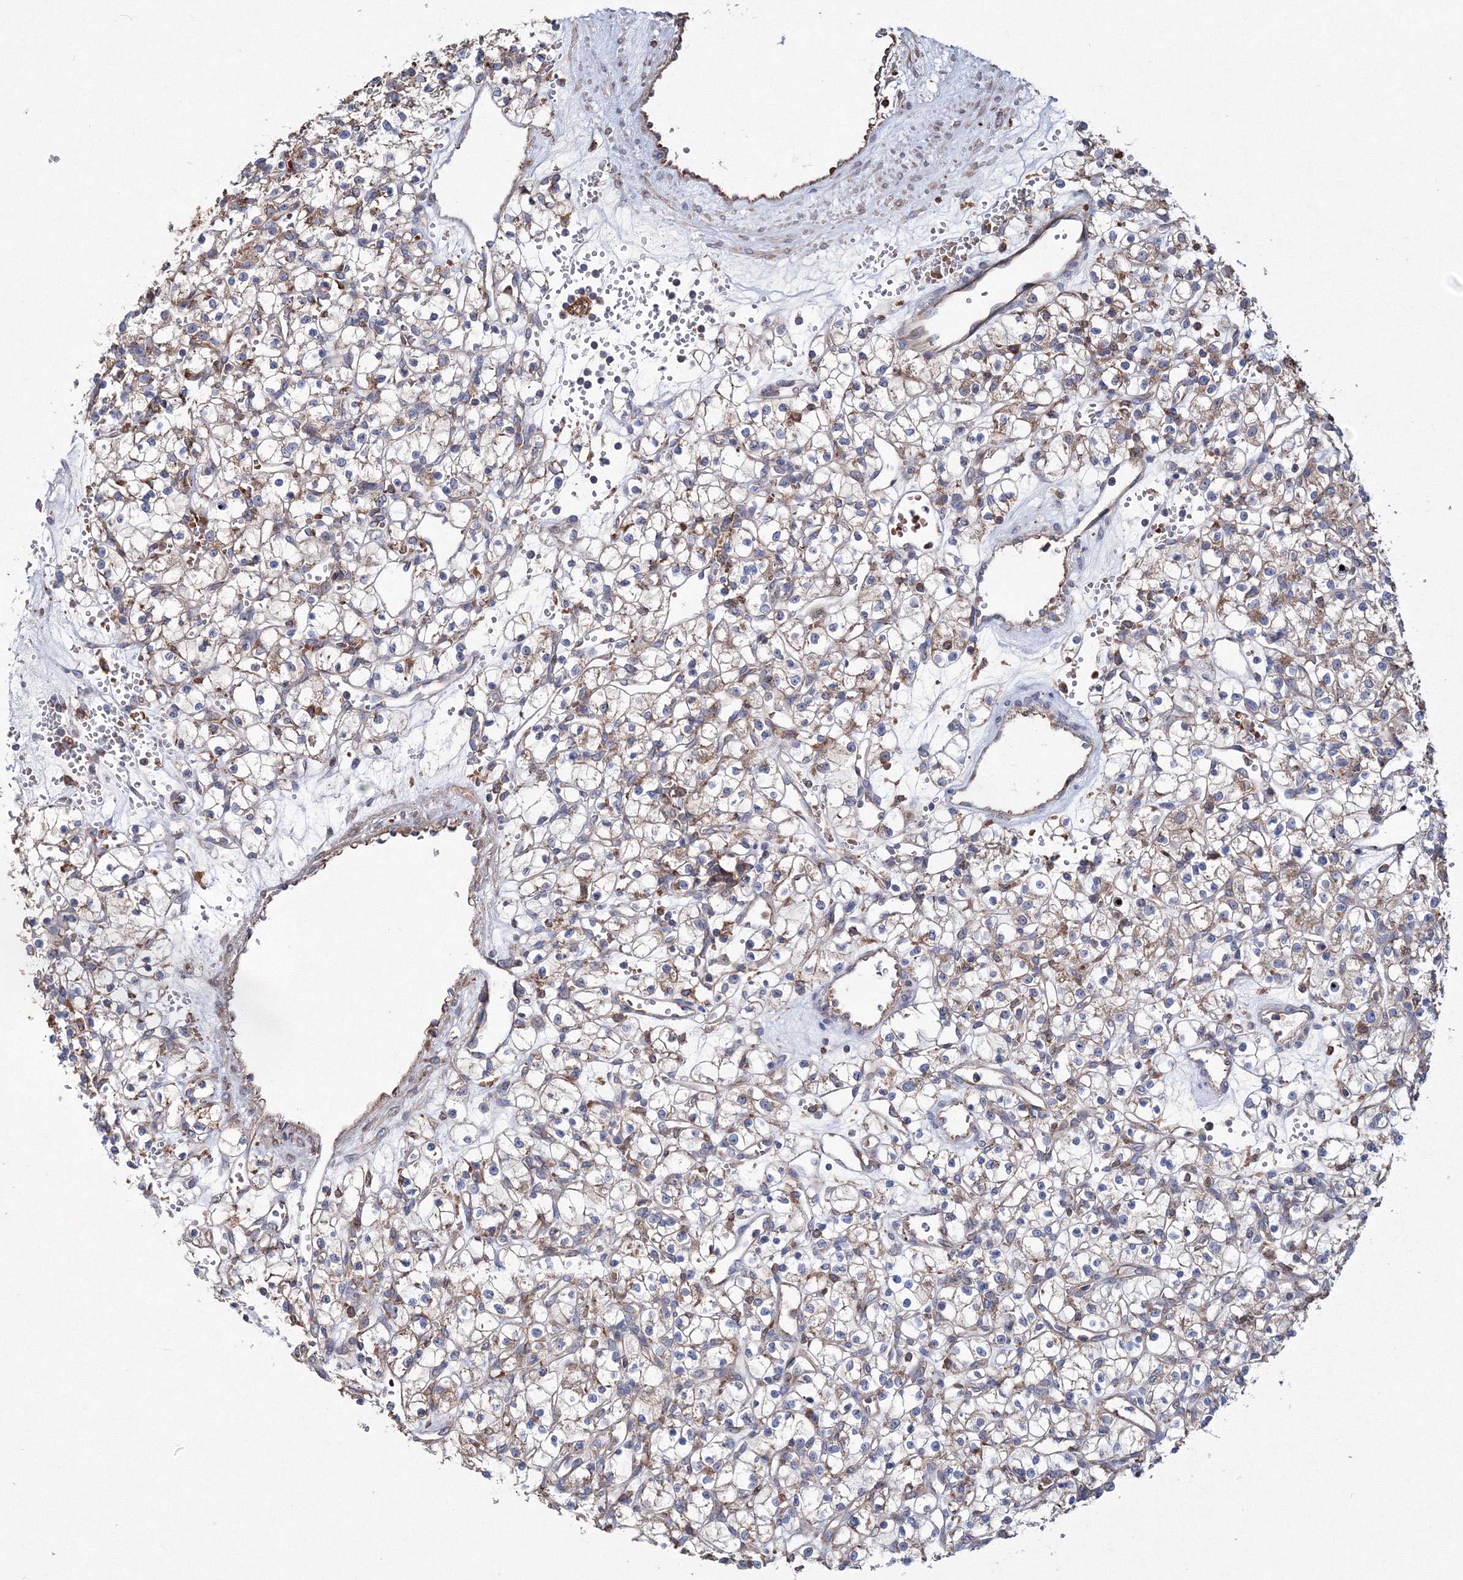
{"staining": {"intensity": "weak", "quantity": "25%-75%", "location": "cytoplasmic/membranous"}, "tissue": "renal cancer", "cell_type": "Tumor cells", "image_type": "cancer", "snomed": [{"axis": "morphology", "description": "Adenocarcinoma, NOS"}, {"axis": "topography", "description": "Kidney"}], "caption": "Human renal cancer stained for a protein (brown) exhibits weak cytoplasmic/membranous positive expression in approximately 25%-75% of tumor cells.", "gene": "VPS8", "patient": {"sex": "female", "age": 59}}